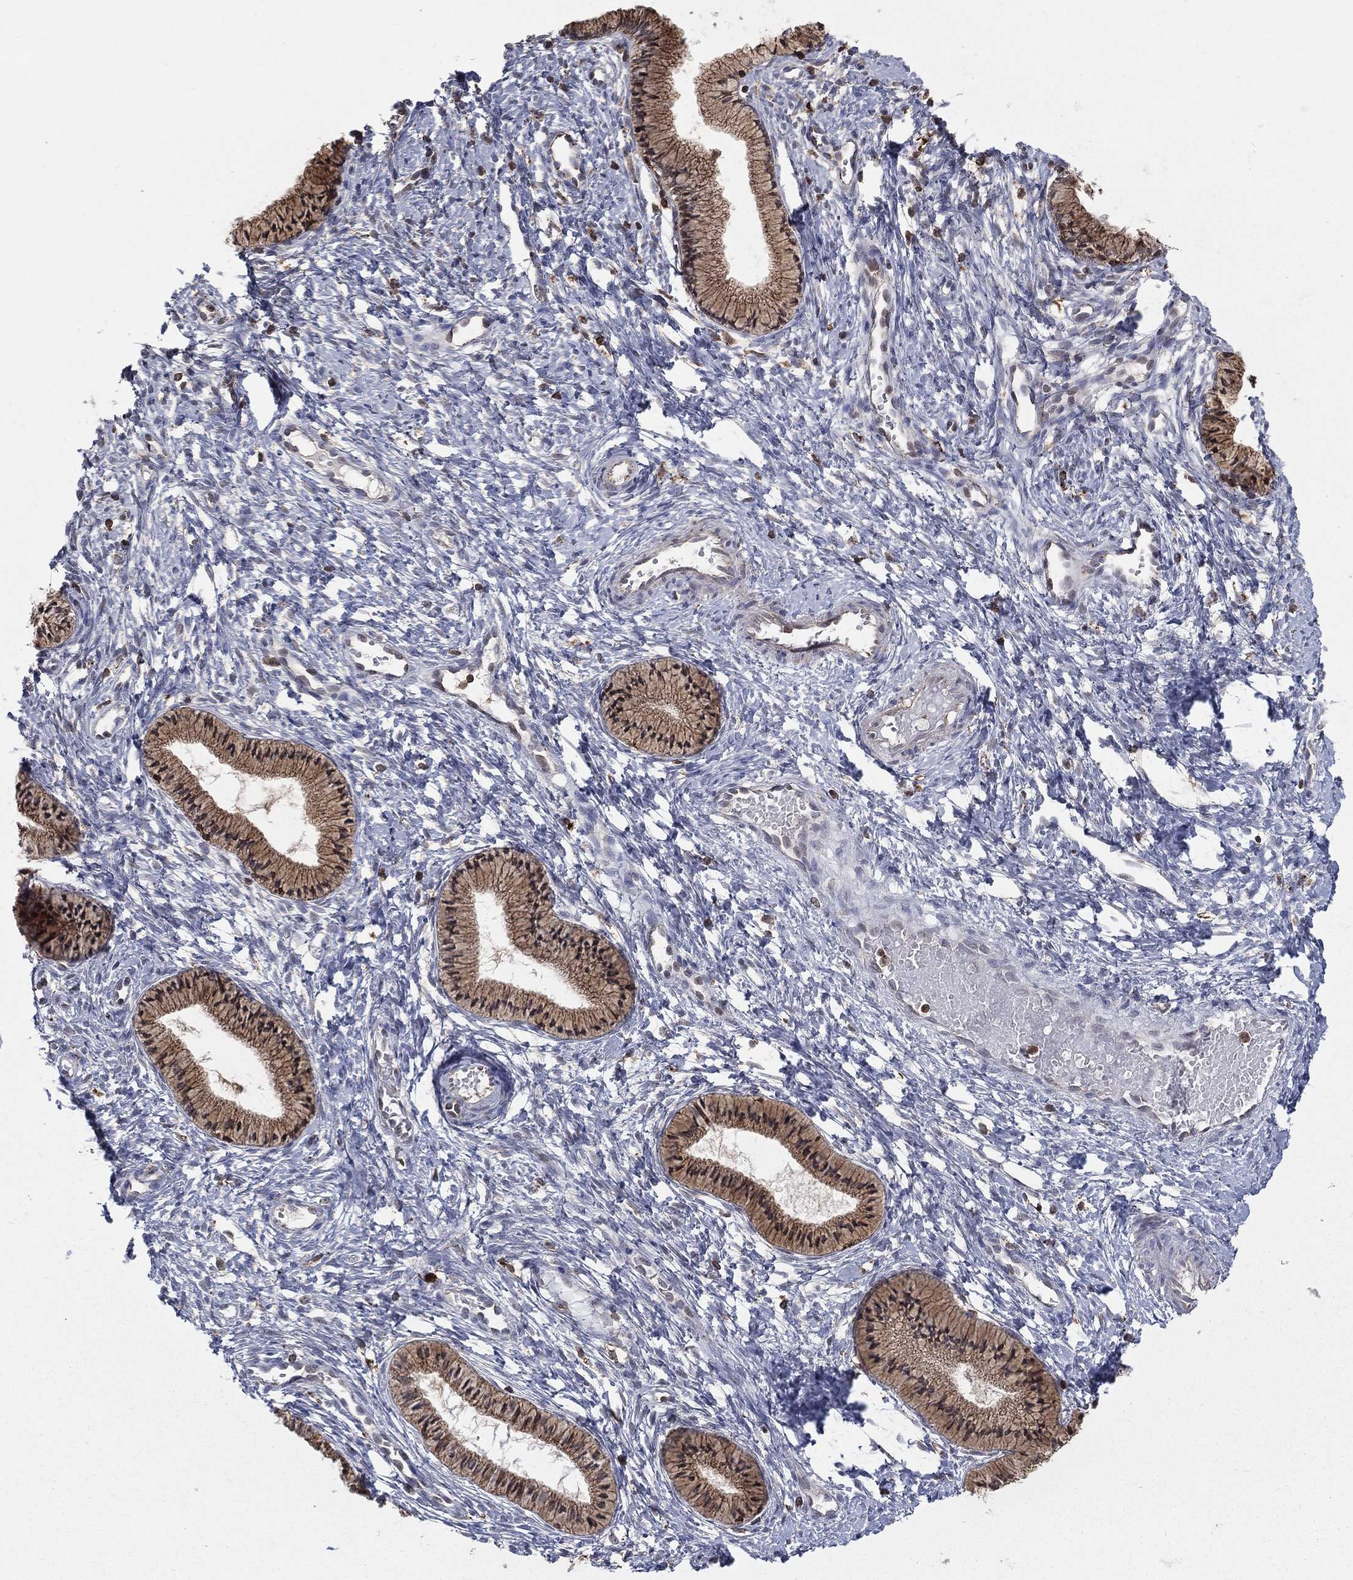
{"staining": {"intensity": "moderate", "quantity": ">75%", "location": "cytoplasmic/membranous"}, "tissue": "cervix", "cell_type": "Glandular cells", "image_type": "normal", "snomed": [{"axis": "morphology", "description": "Normal tissue, NOS"}, {"axis": "topography", "description": "Cervix"}], "caption": "Glandular cells exhibit medium levels of moderate cytoplasmic/membranous staining in approximately >75% of cells in benign cervix. (DAB = brown stain, brightfield microscopy at high magnification).", "gene": "RIN3", "patient": {"sex": "female", "age": 39}}